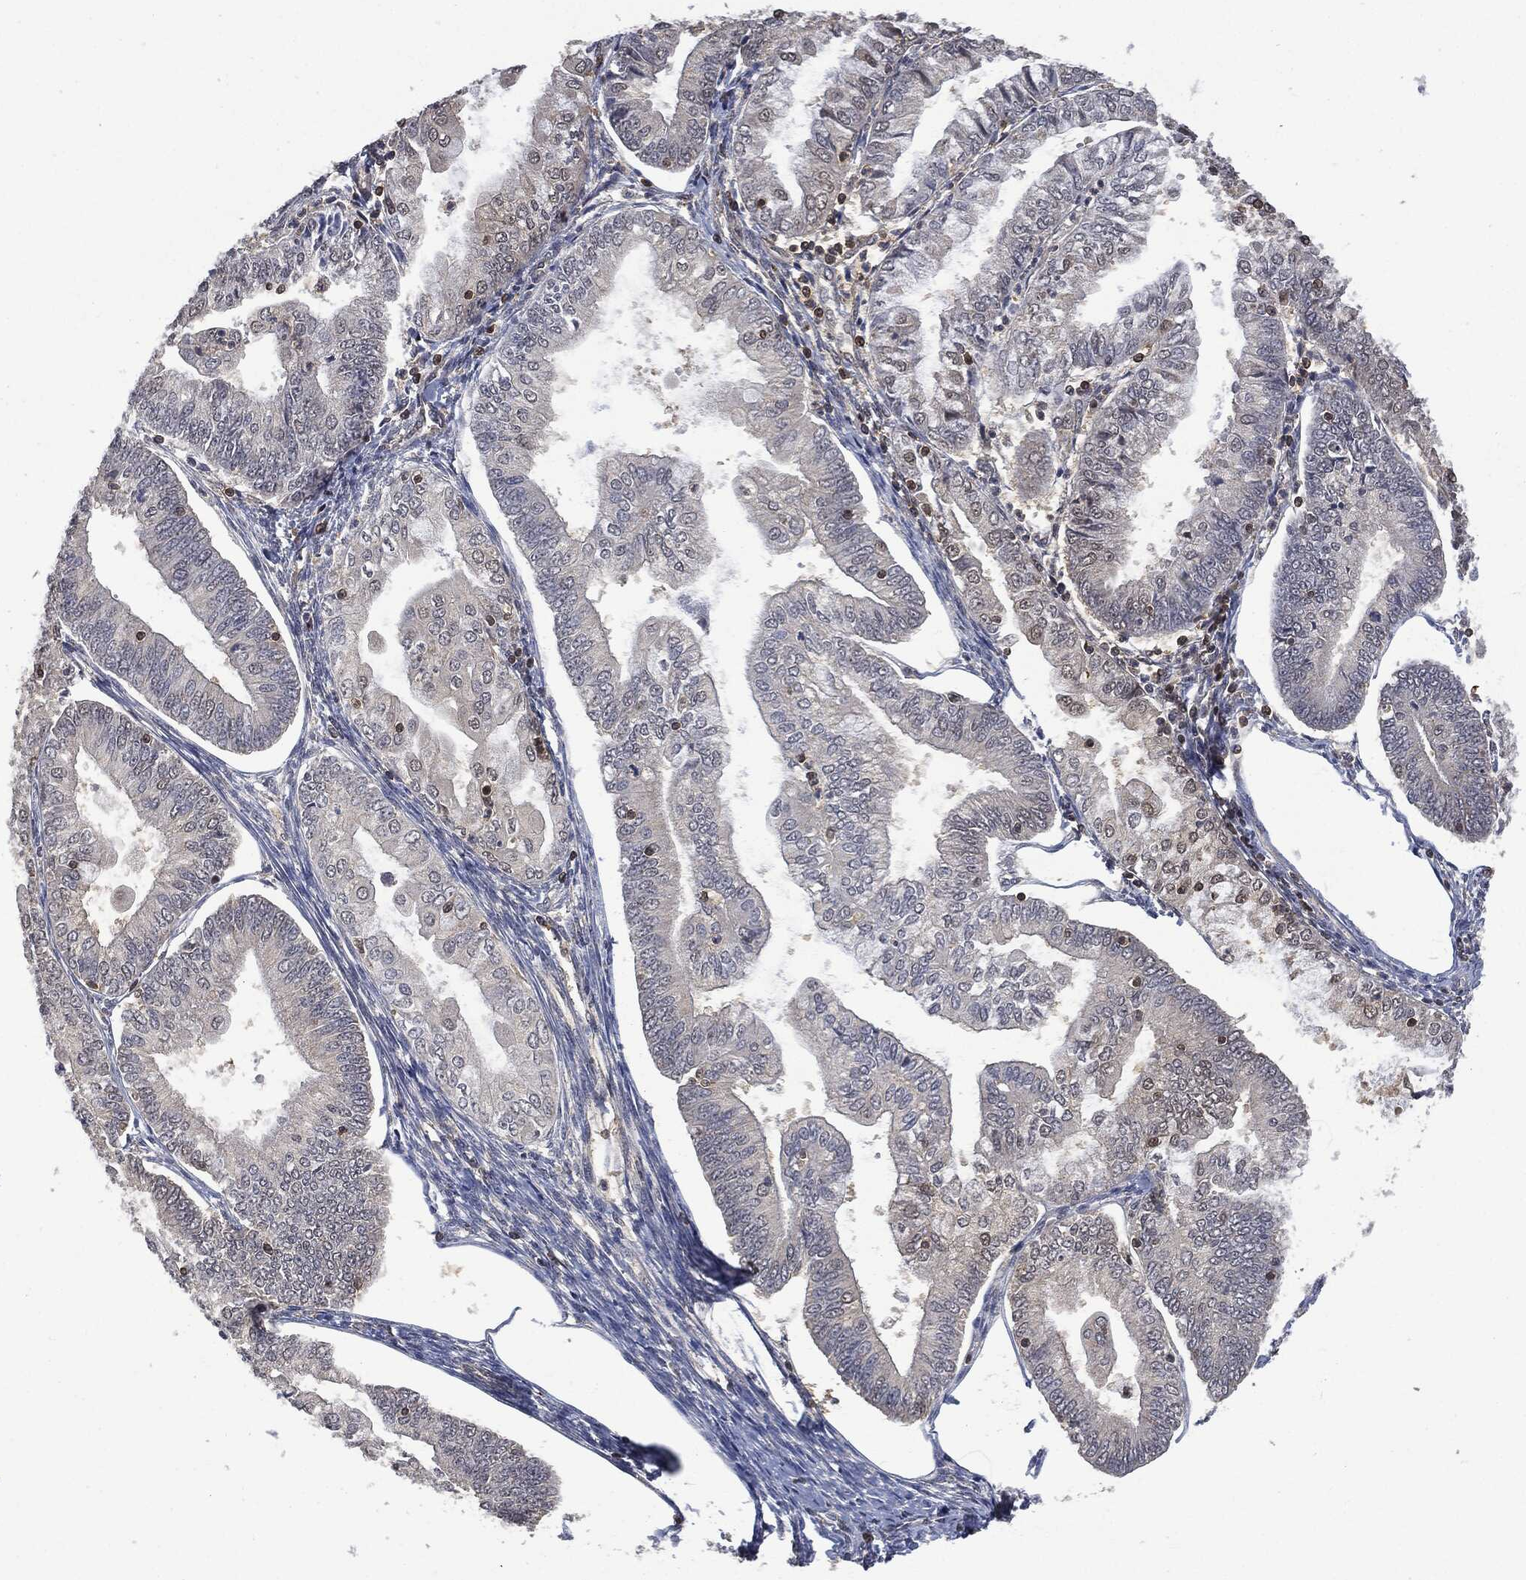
{"staining": {"intensity": "negative", "quantity": "none", "location": "none"}, "tissue": "endometrial cancer", "cell_type": "Tumor cells", "image_type": "cancer", "snomed": [{"axis": "morphology", "description": "Adenocarcinoma, NOS"}, {"axis": "topography", "description": "Endometrium"}], "caption": "High magnification brightfield microscopy of endometrial cancer (adenocarcinoma) stained with DAB (brown) and counterstained with hematoxylin (blue): tumor cells show no significant expression.", "gene": "PSMB10", "patient": {"sex": "female", "age": 56}}